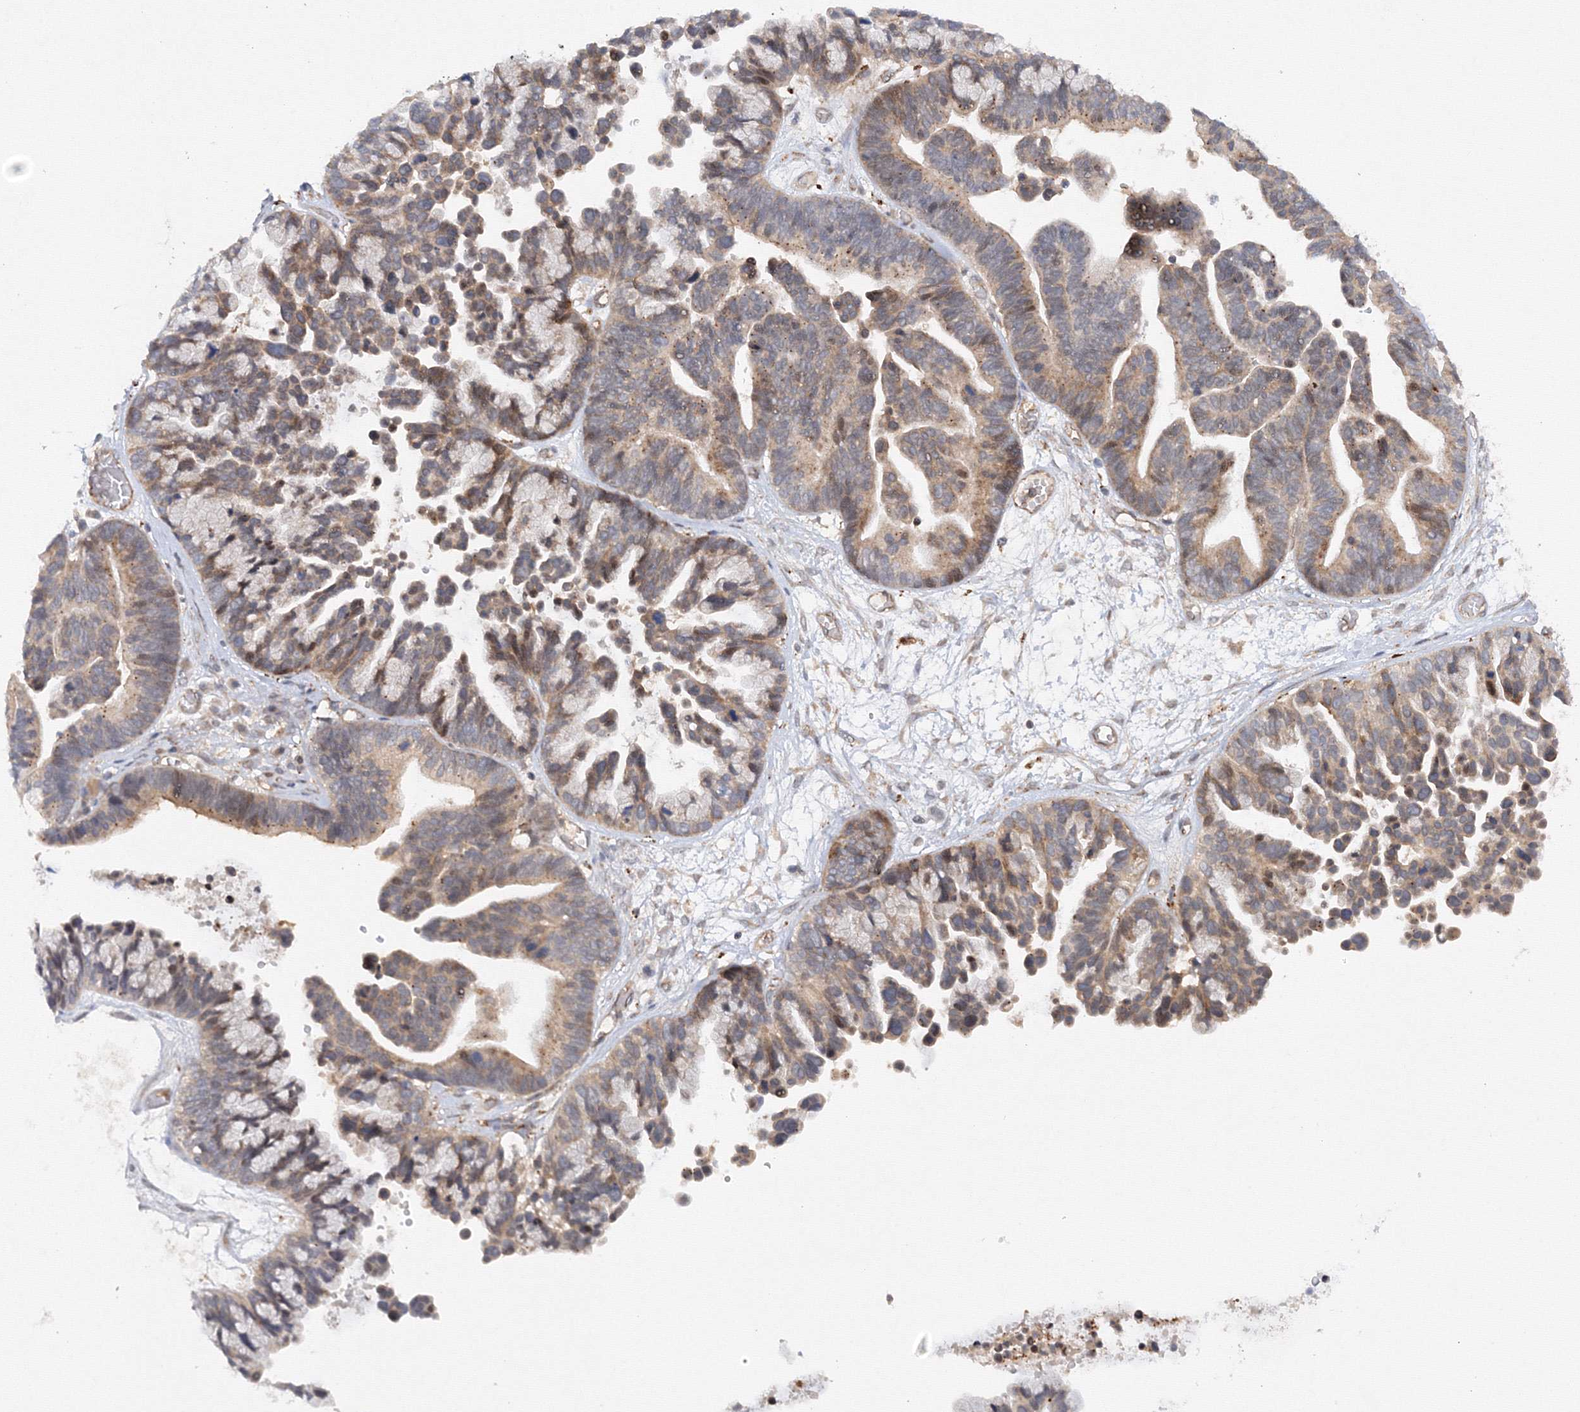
{"staining": {"intensity": "weak", "quantity": ">75%", "location": "cytoplasmic/membranous"}, "tissue": "ovarian cancer", "cell_type": "Tumor cells", "image_type": "cancer", "snomed": [{"axis": "morphology", "description": "Cystadenocarcinoma, serous, NOS"}, {"axis": "topography", "description": "Ovary"}], "caption": "Immunohistochemical staining of ovarian cancer (serous cystadenocarcinoma) reveals low levels of weak cytoplasmic/membranous staining in approximately >75% of tumor cells. The staining was performed using DAB (3,3'-diaminobenzidine), with brown indicating positive protein expression. Nuclei are stained blue with hematoxylin.", "gene": "DCTD", "patient": {"sex": "female", "age": 56}}